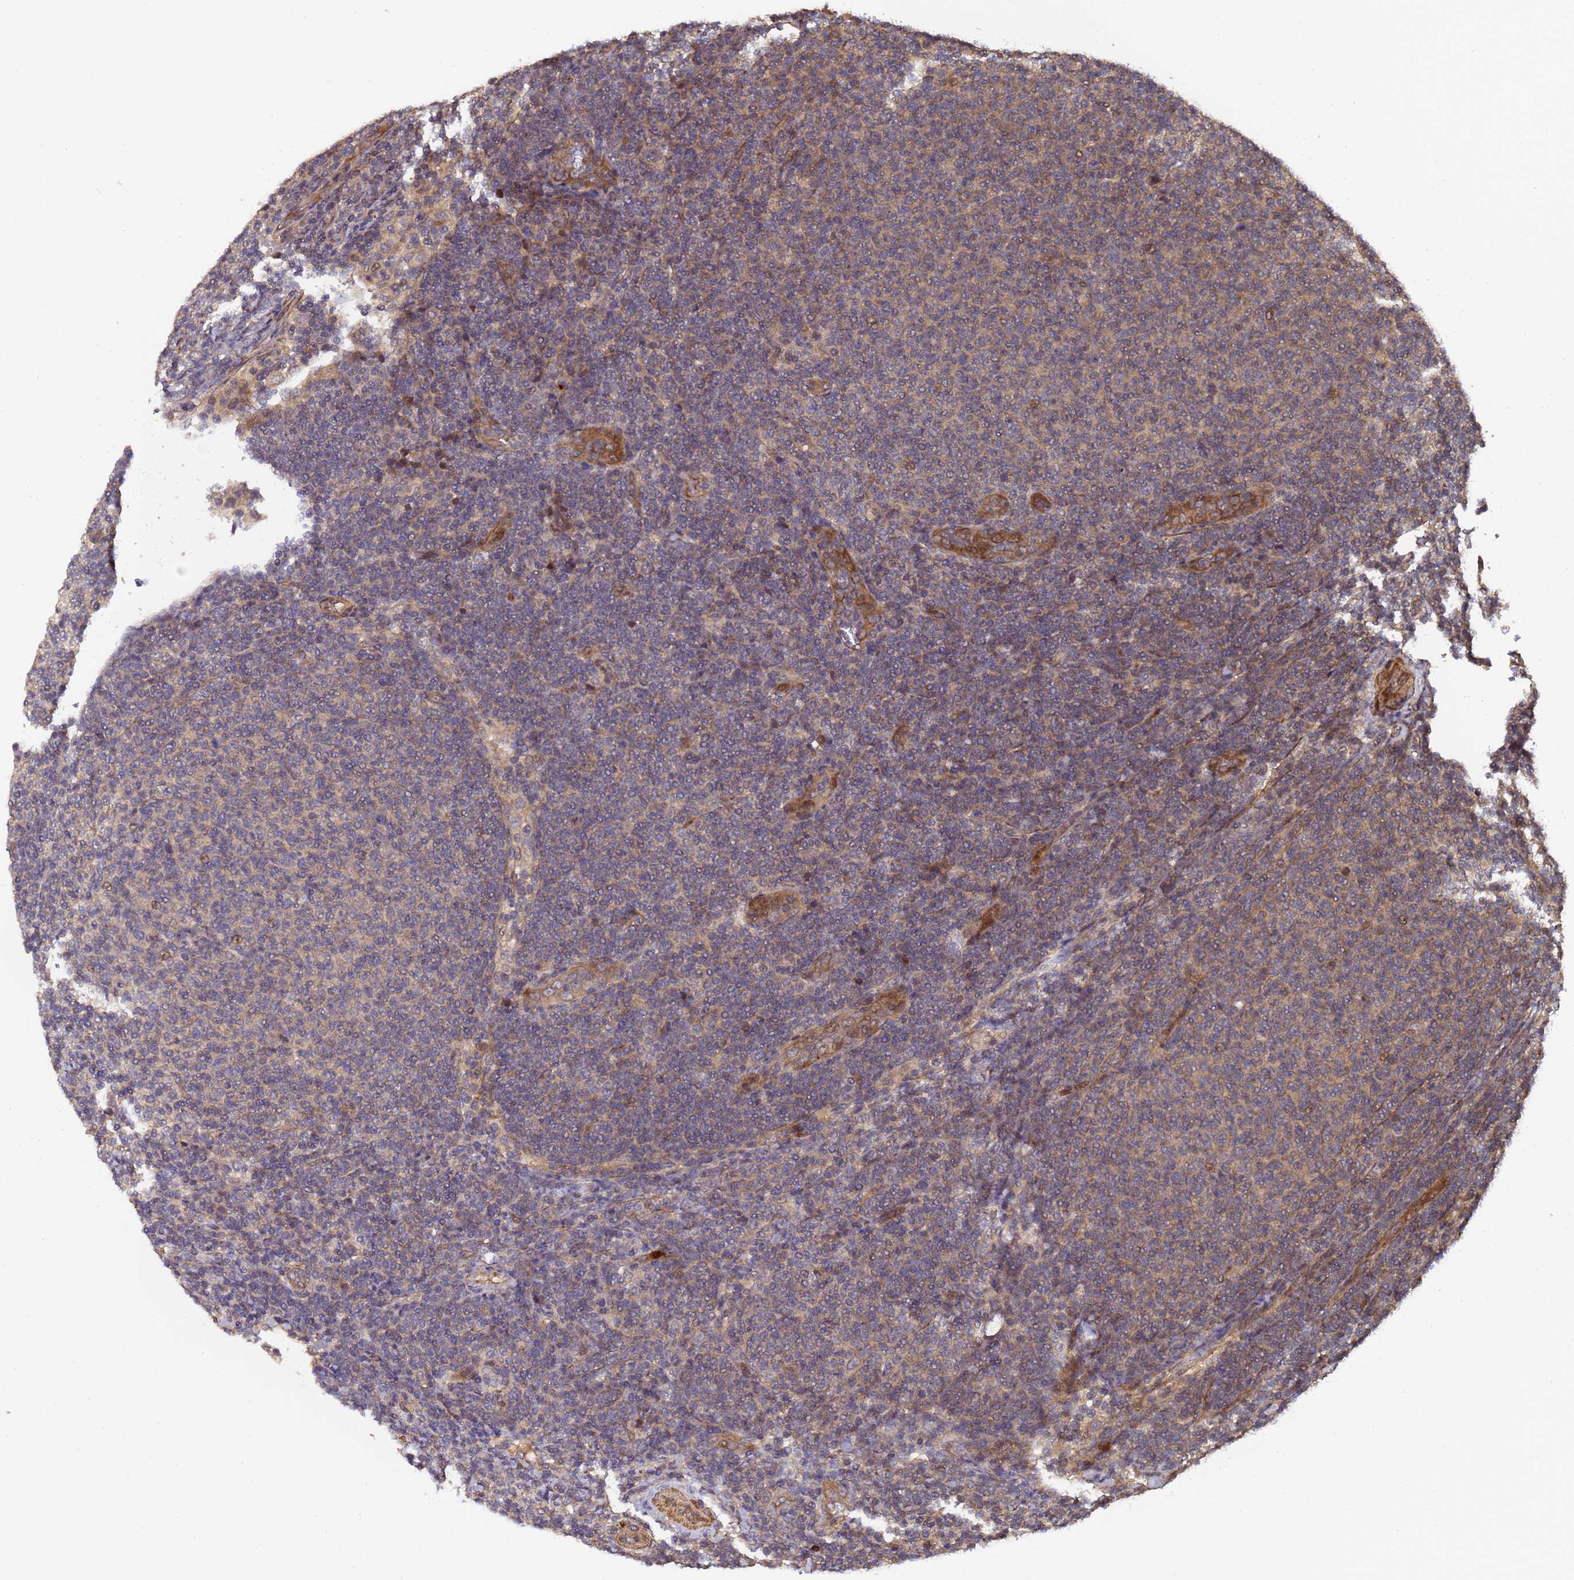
{"staining": {"intensity": "weak", "quantity": "<25%", "location": "cytoplasmic/membranous"}, "tissue": "lymphoma", "cell_type": "Tumor cells", "image_type": "cancer", "snomed": [{"axis": "morphology", "description": "Malignant lymphoma, non-Hodgkin's type, Low grade"}, {"axis": "topography", "description": "Lymph node"}], "caption": "A micrograph of malignant lymphoma, non-Hodgkin's type (low-grade) stained for a protein displays no brown staining in tumor cells.", "gene": "GSTCD", "patient": {"sex": "male", "age": 66}}